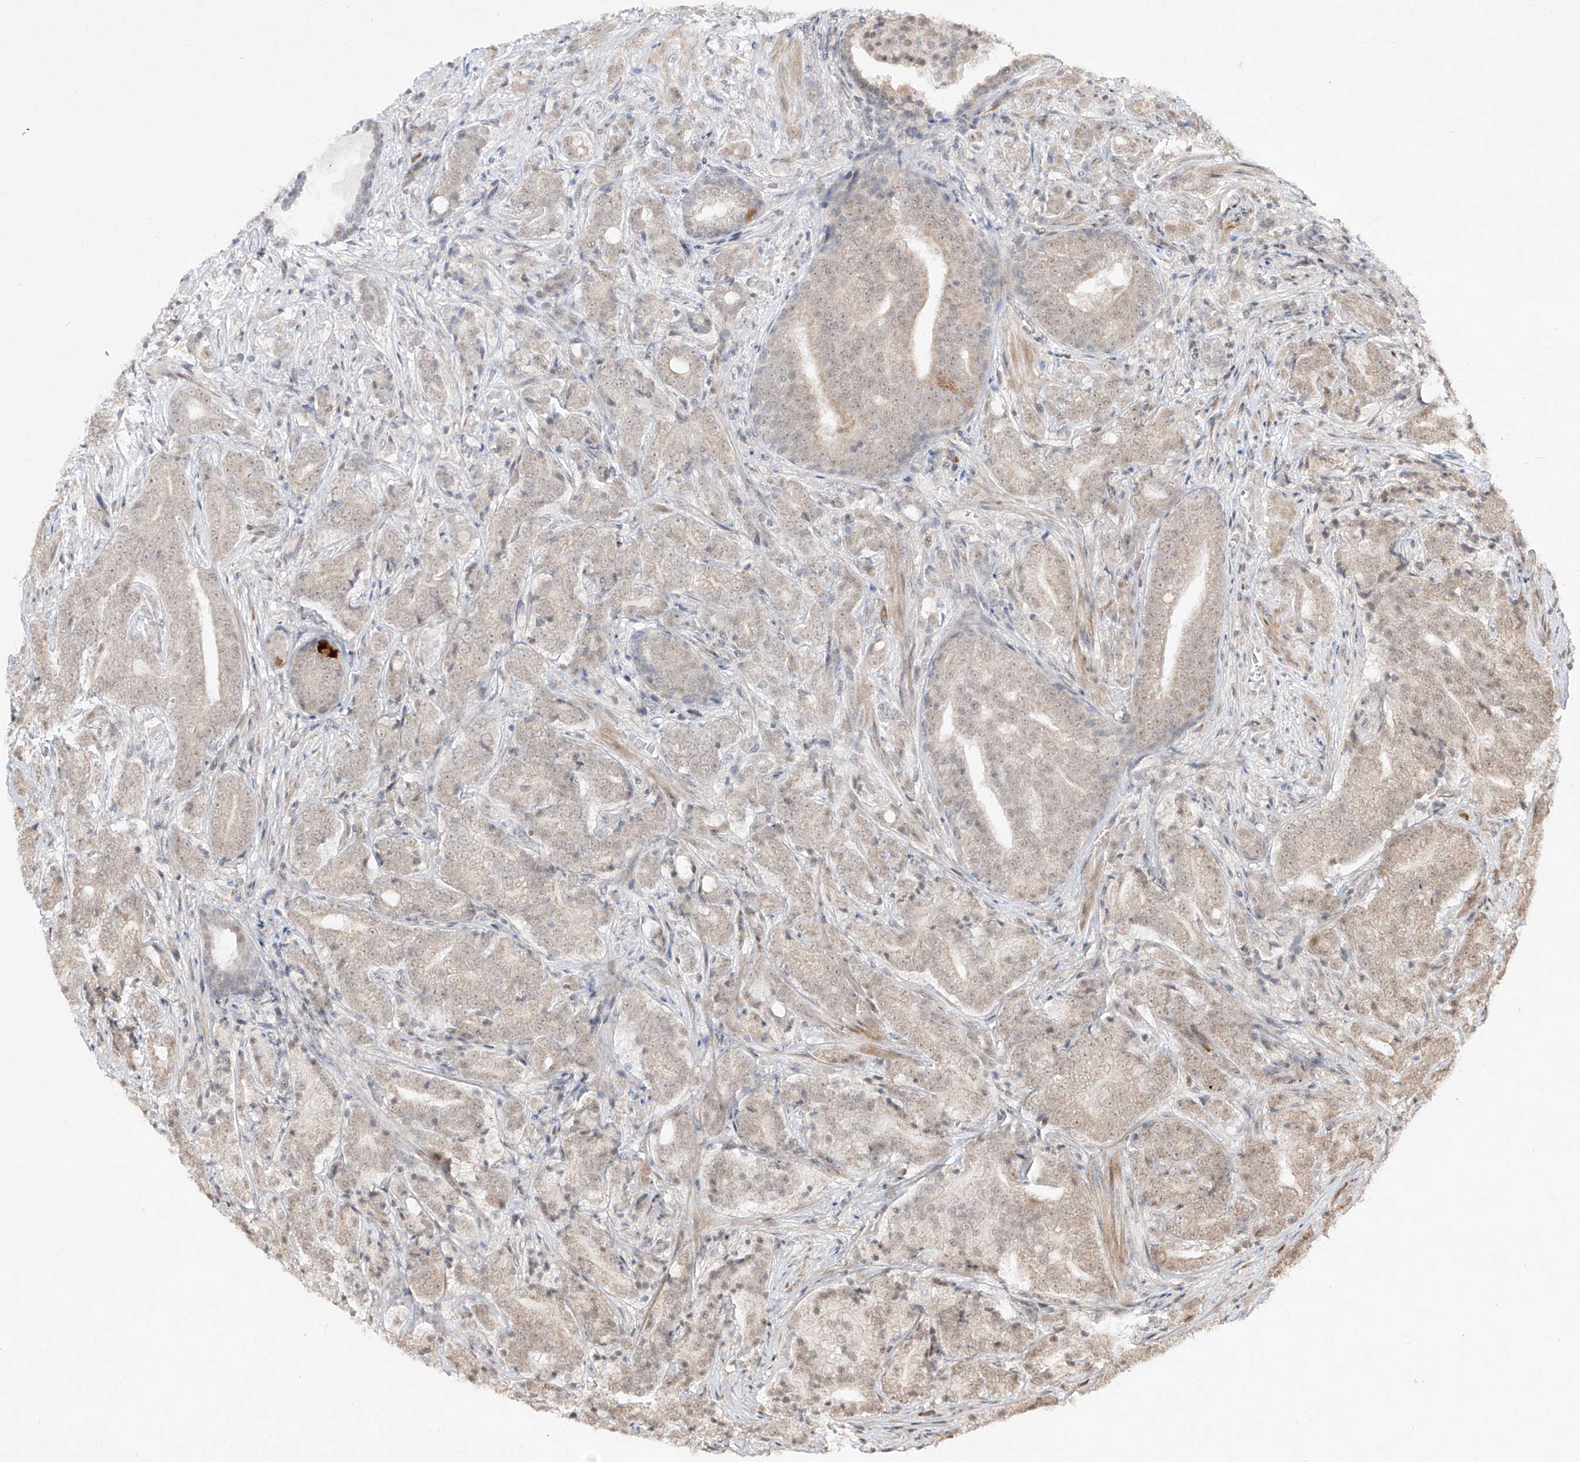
{"staining": {"intensity": "weak", "quantity": "25%-75%", "location": "nuclear"}, "tissue": "prostate cancer", "cell_type": "Tumor cells", "image_type": "cancer", "snomed": [{"axis": "morphology", "description": "Adenocarcinoma, High grade"}, {"axis": "topography", "description": "Prostate"}], "caption": "A histopathology image showing weak nuclear positivity in about 25%-75% of tumor cells in prostate cancer, as visualized by brown immunohistochemical staining.", "gene": "SNRNP27", "patient": {"sex": "male", "age": 57}}